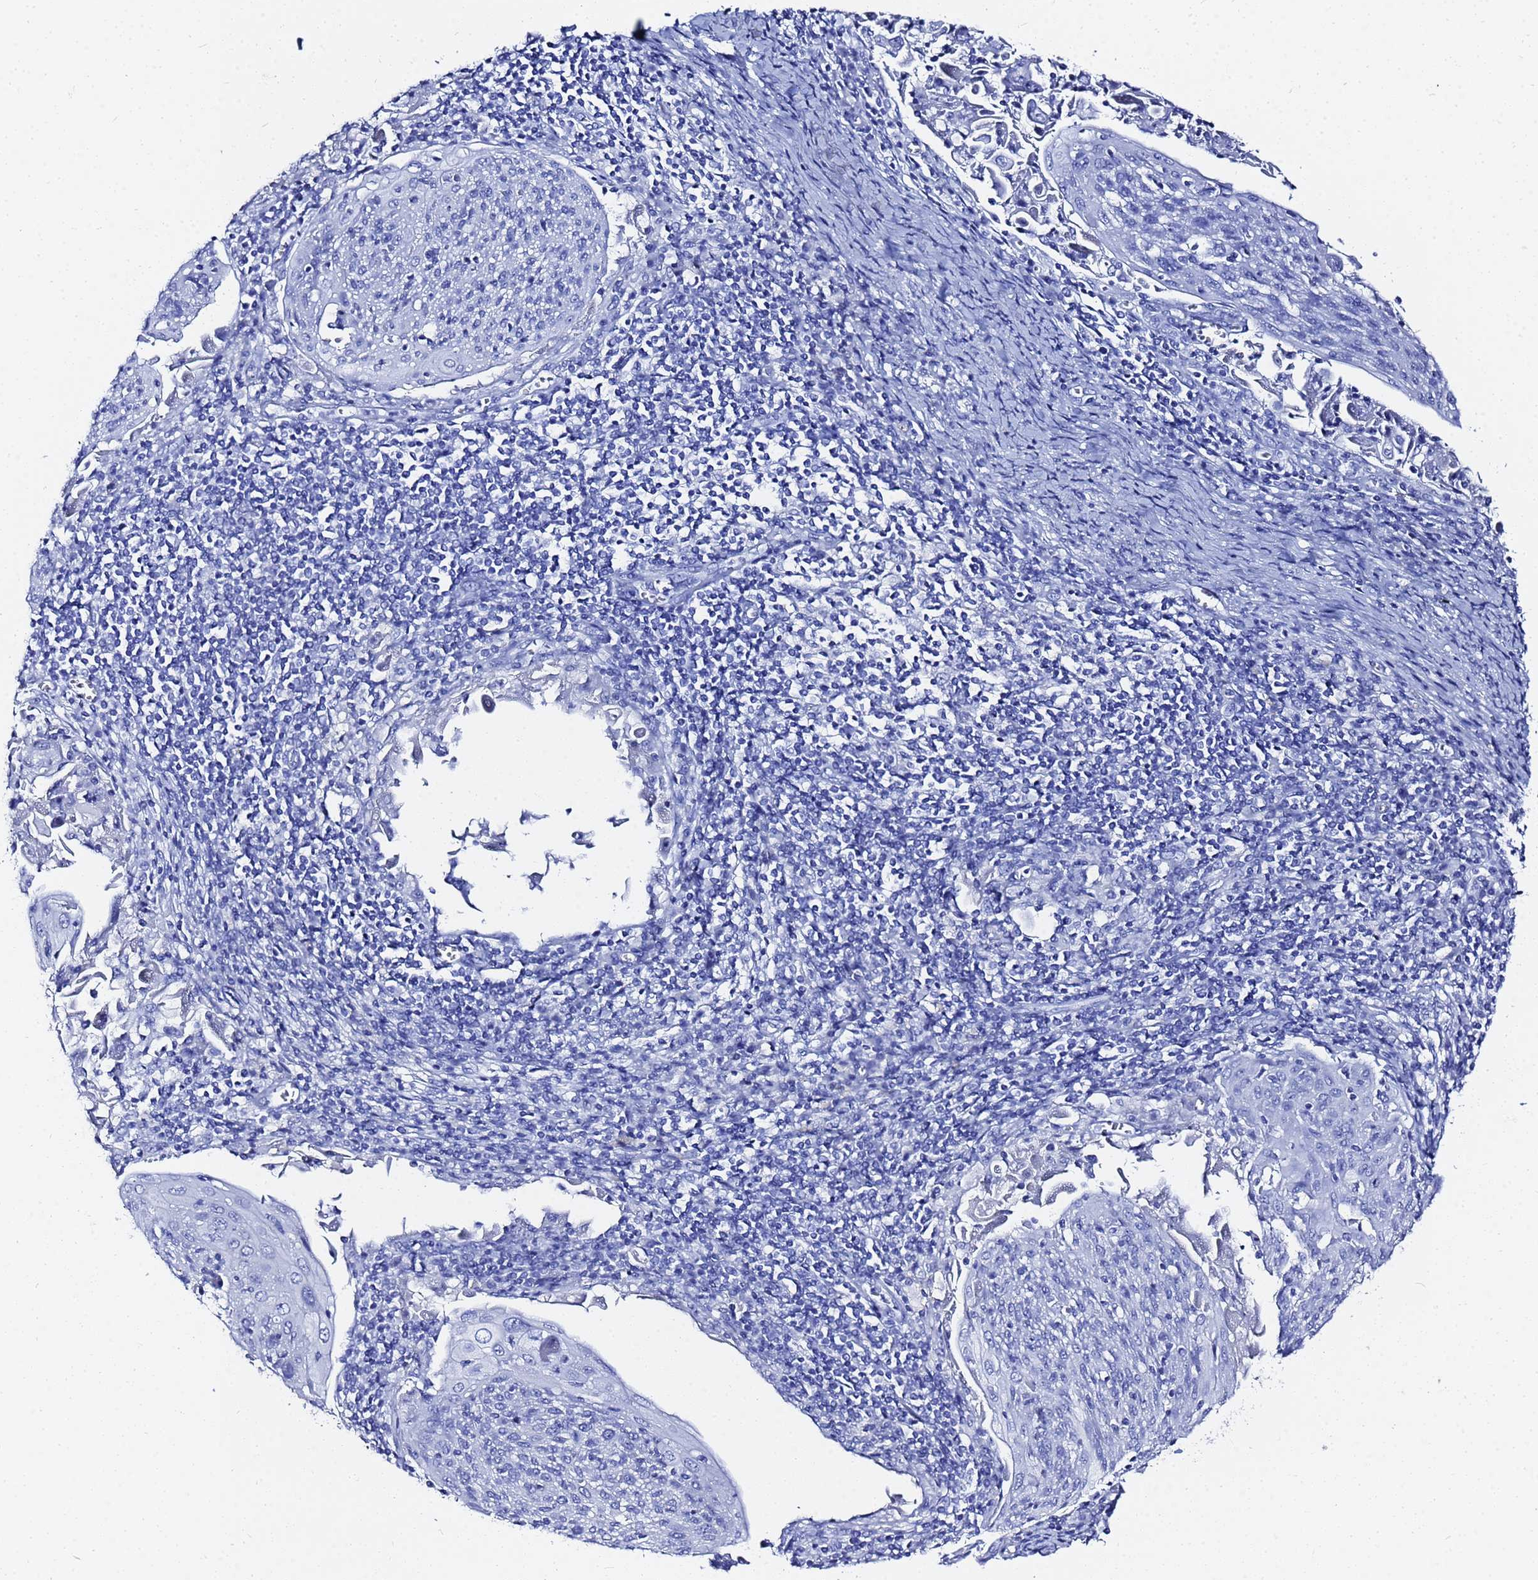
{"staining": {"intensity": "negative", "quantity": "none", "location": "none"}, "tissue": "cervical cancer", "cell_type": "Tumor cells", "image_type": "cancer", "snomed": [{"axis": "morphology", "description": "Squamous cell carcinoma, NOS"}, {"axis": "topography", "description": "Cervix"}], "caption": "Tumor cells are negative for brown protein staining in cervical squamous cell carcinoma.", "gene": "GGT1", "patient": {"sex": "female", "age": 67}}